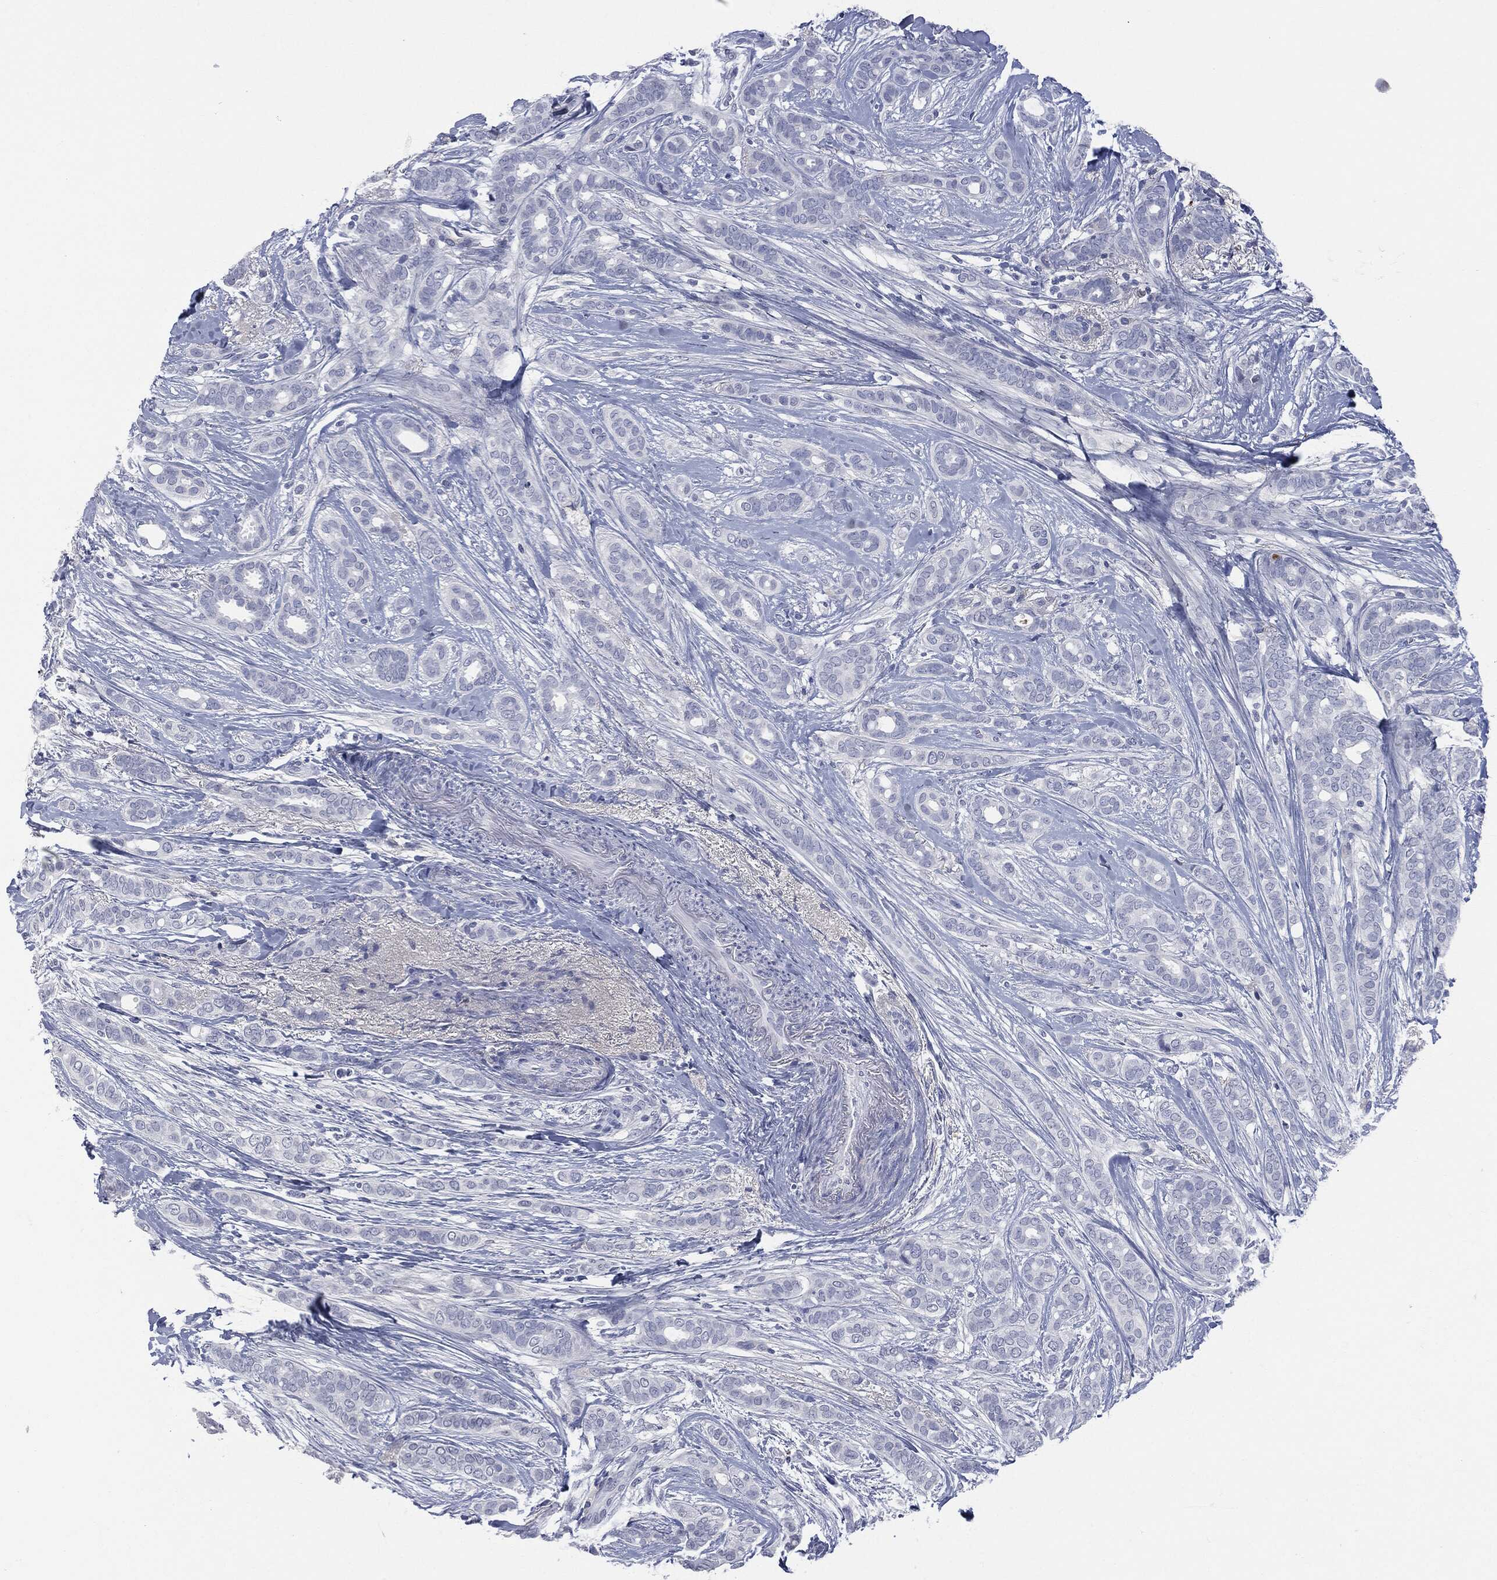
{"staining": {"intensity": "negative", "quantity": "none", "location": "none"}, "tissue": "breast cancer", "cell_type": "Tumor cells", "image_type": "cancer", "snomed": [{"axis": "morphology", "description": "Duct carcinoma"}, {"axis": "topography", "description": "Breast"}], "caption": "Immunohistochemical staining of human breast cancer (intraductal carcinoma) demonstrates no significant staining in tumor cells.", "gene": "BTK", "patient": {"sex": "female", "age": 51}}